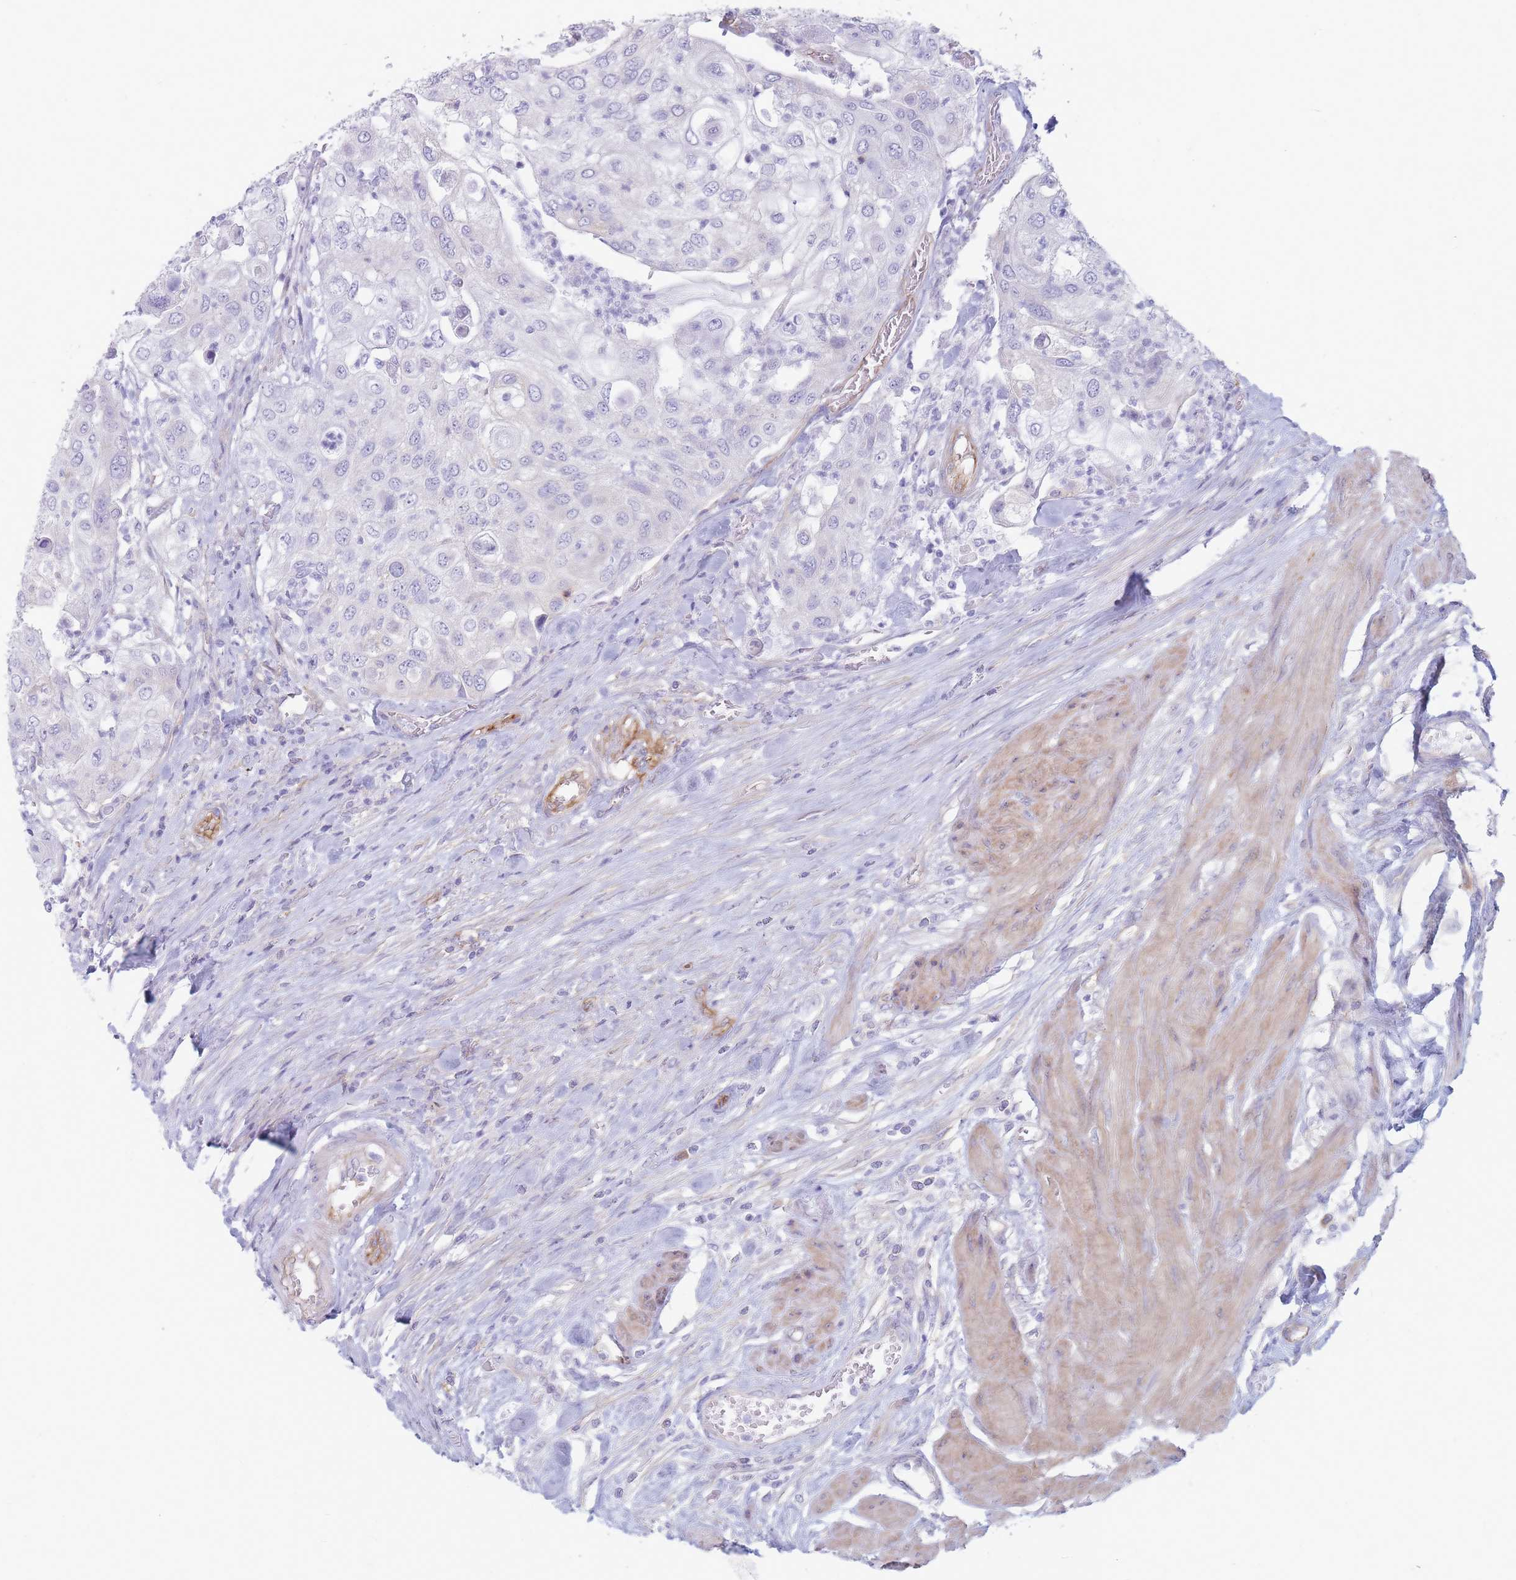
{"staining": {"intensity": "negative", "quantity": "none", "location": "none"}, "tissue": "urothelial cancer", "cell_type": "Tumor cells", "image_type": "cancer", "snomed": [{"axis": "morphology", "description": "Urothelial carcinoma, High grade"}, {"axis": "topography", "description": "Urinary bladder"}], "caption": "High magnification brightfield microscopy of urothelial cancer stained with DAB (brown) and counterstained with hematoxylin (blue): tumor cells show no significant expression.", "gene": "PLPP1", "patient": {"sex": "female", "age": 79}}